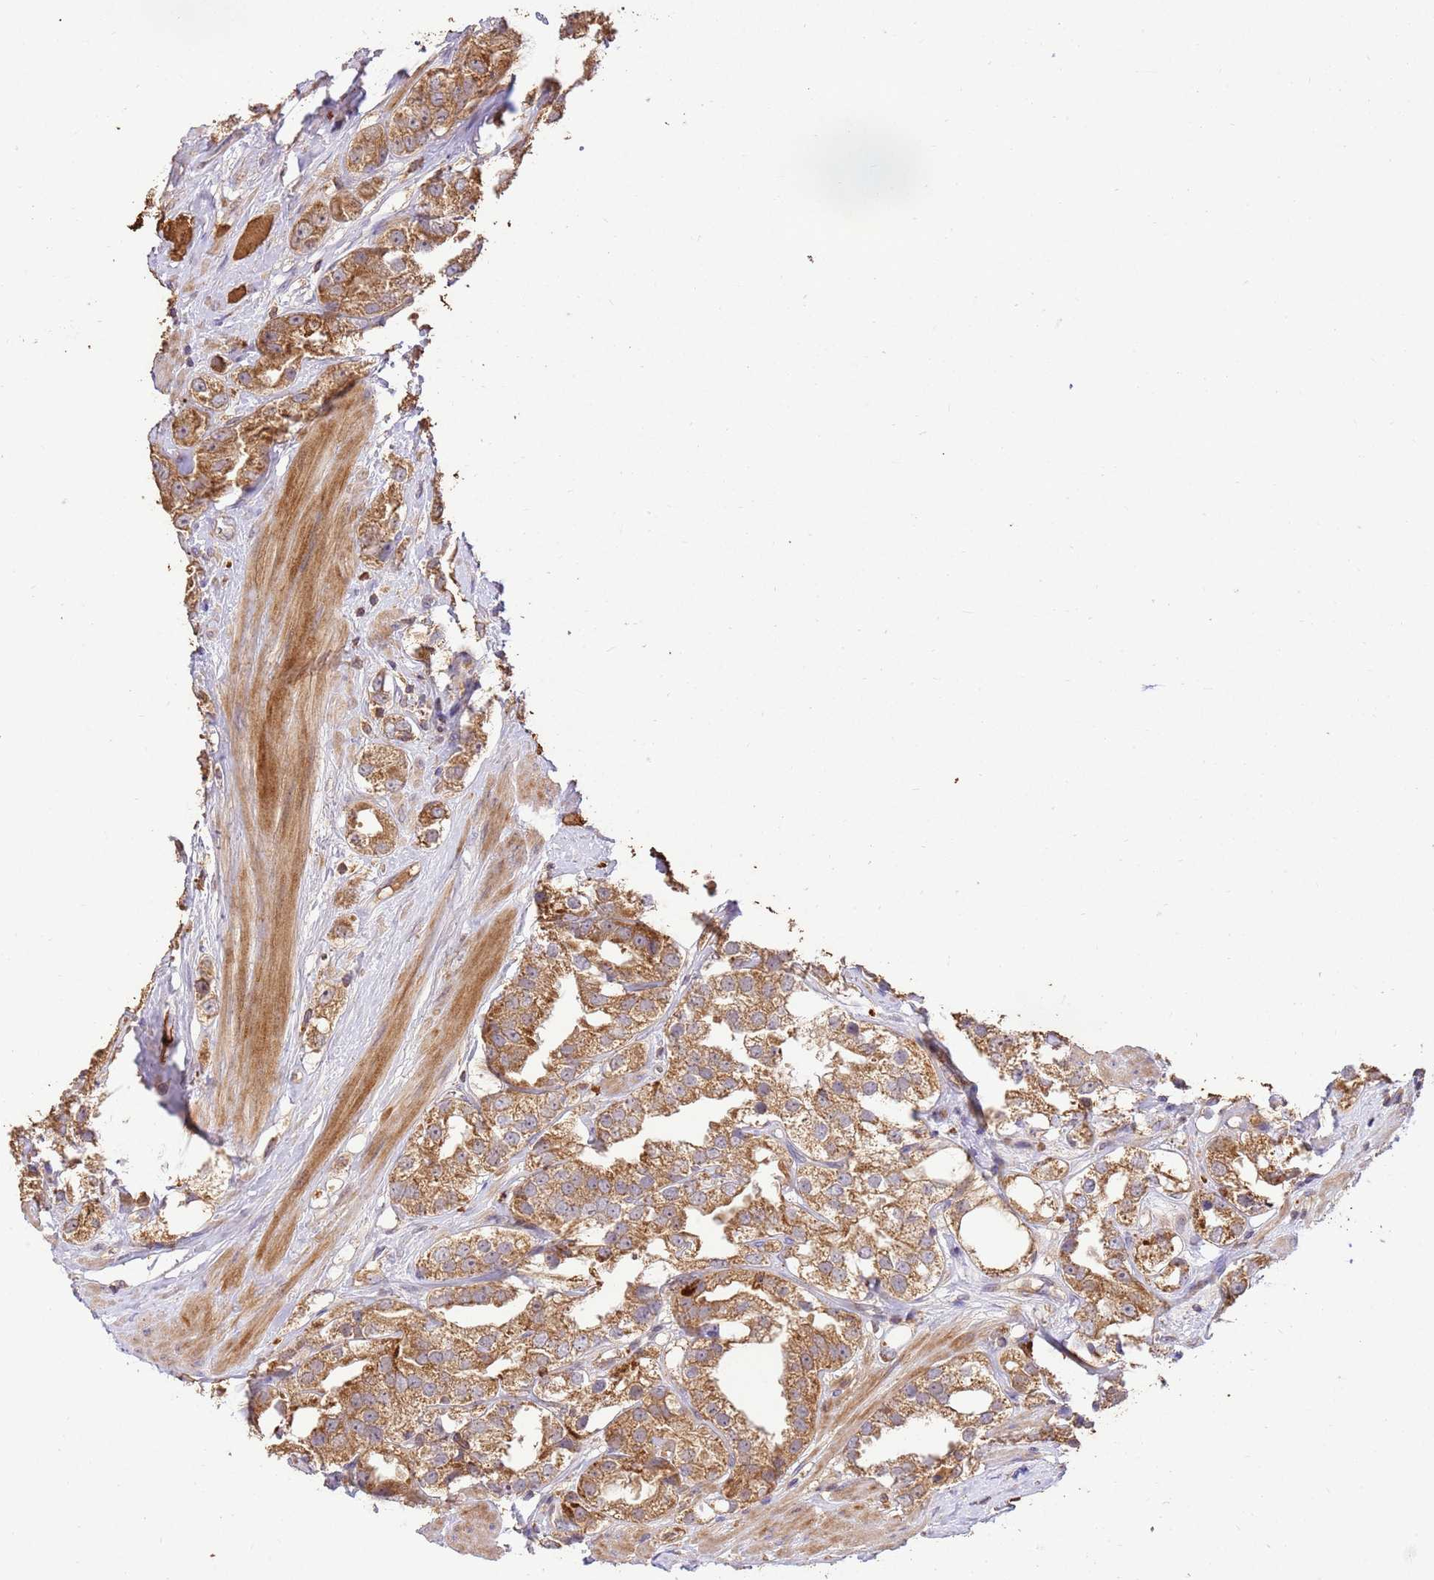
{"staining": {"intensity": "moderate", "quantity": ">75%", "location": "cytoplasmic/membranous"}, "tissue": "prostate cancer", "cell_type": "Tumor cells", "image_type": "cancer", "snomed": [{"axis": "morphology", "description": "Adenocarcinoma, NOS"}, {"axis": "topography", "description": "Prostate"}], "caption": "About >75% of tumor cells in prostate cancer exhibit moderate cytoplasmic/membranous protein expression as visualized by brown immunohistochemical staining.", "gene": "LRRC28", "patient": {"sex": "male", "age": 79}}